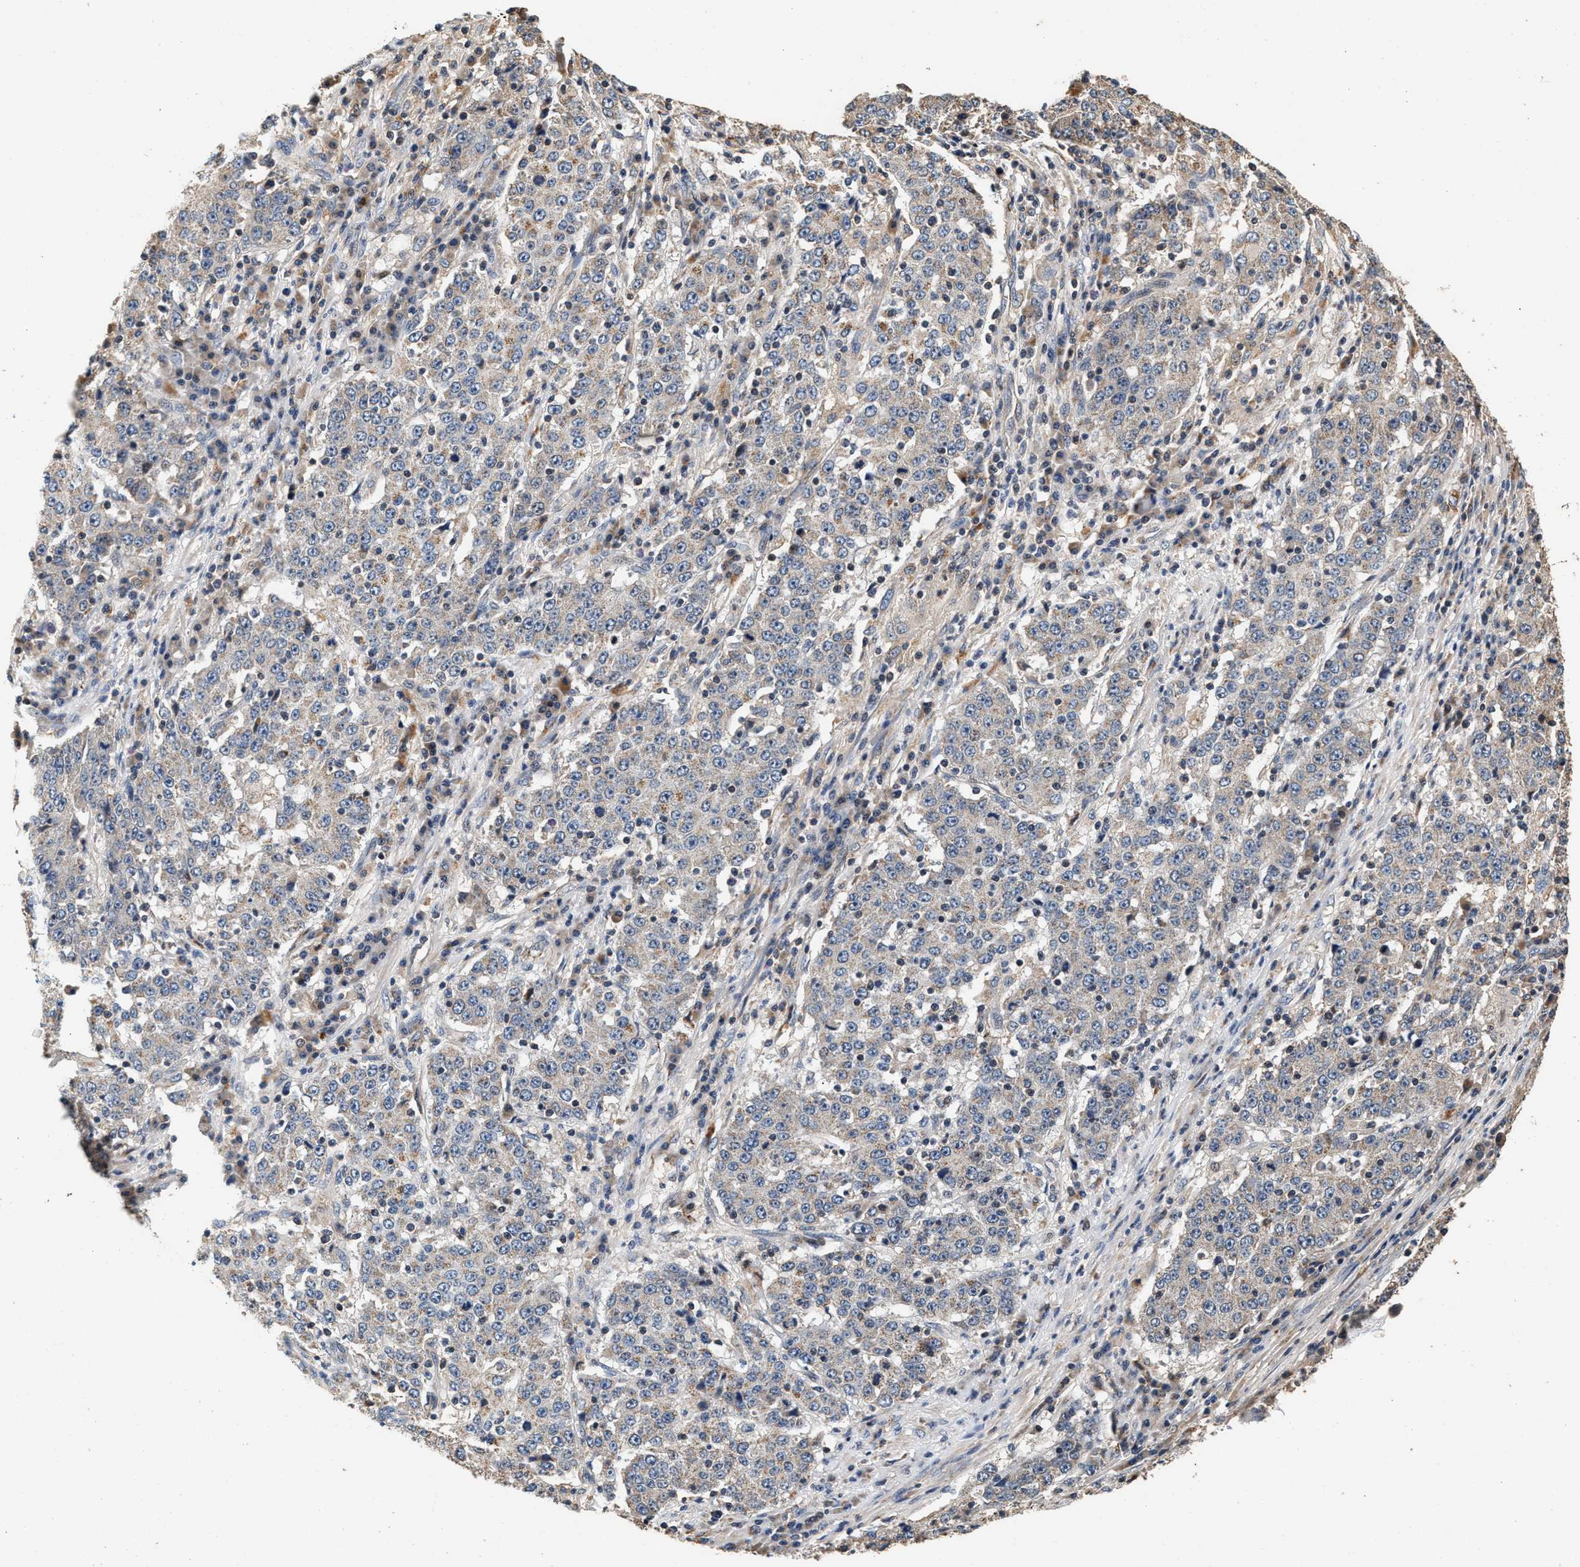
{"staining": {"intensity": "weak", "quantity": "<25%", "location": "cytoplasmic/membranous"}, "tissue": "stomach cancer", "cell_type": "Tumor cells", "image_type": "cancer", "snomed": [{"axis": "morphology", "description": "Adenocarcinoma, NOS"}, {"axis": "topography", "description": "Stomach"}], "caption": "A high-resolution image shows immunohistochemistry staining of stomach cancer (adenocarcinoma), which reveals no significant staining in tumor cells.", "gene": "PTGR3", "patient": {"sex": "male", "age": 59}}